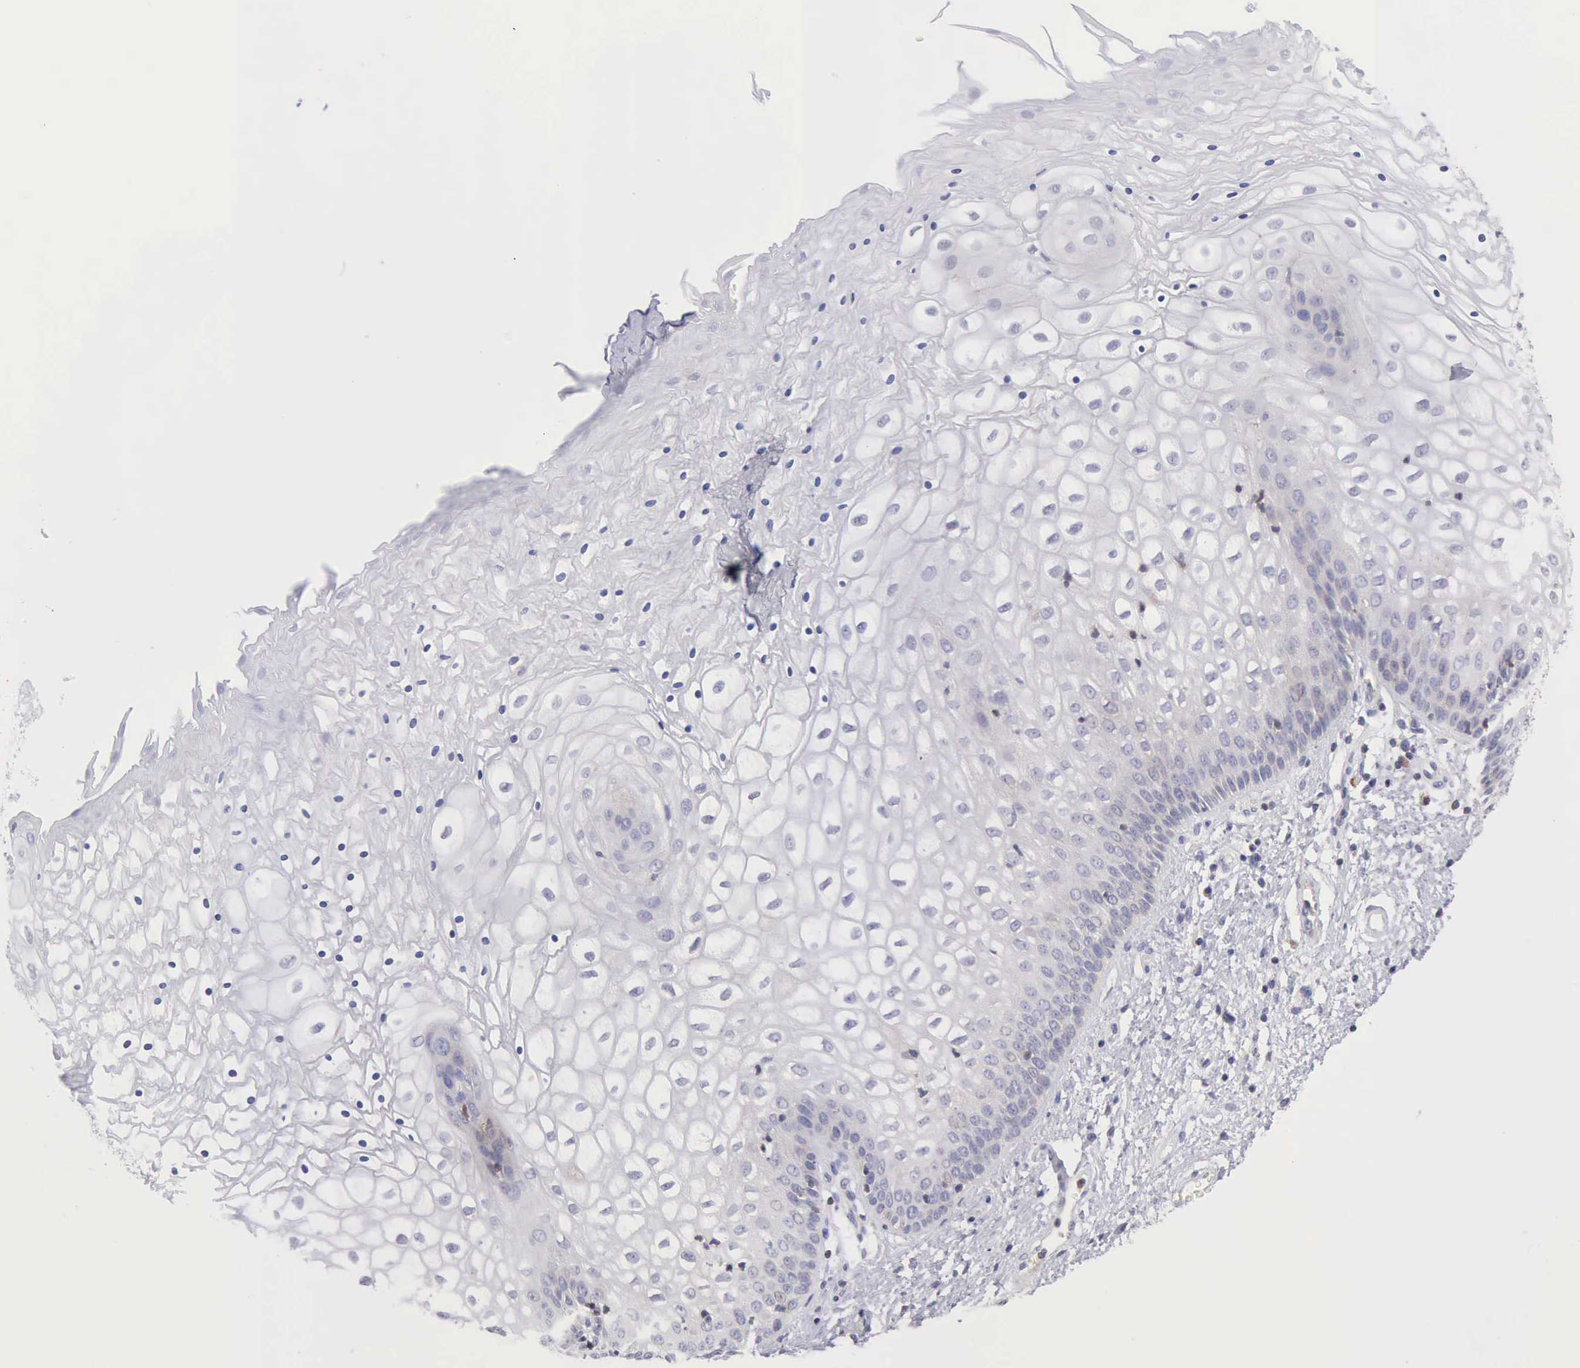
{"staining": {"intensity": "negative", "quantity": "none", "location": "none"}, "tissue": "vagina", "cell_type": "Squamous epithelial cells", "image_type": "normal", "snomed": [{"axis": "morphology", "description": "Normal tissue, NOS"}, {"axis": "topography", "description": "Vagina"}], "caption": "Immunohistochemical staining of benign vagina shows no significant expression in squamous epithelial cells.", "gene": "SASH3", "patient": {"sex": "female", "age": 34}}